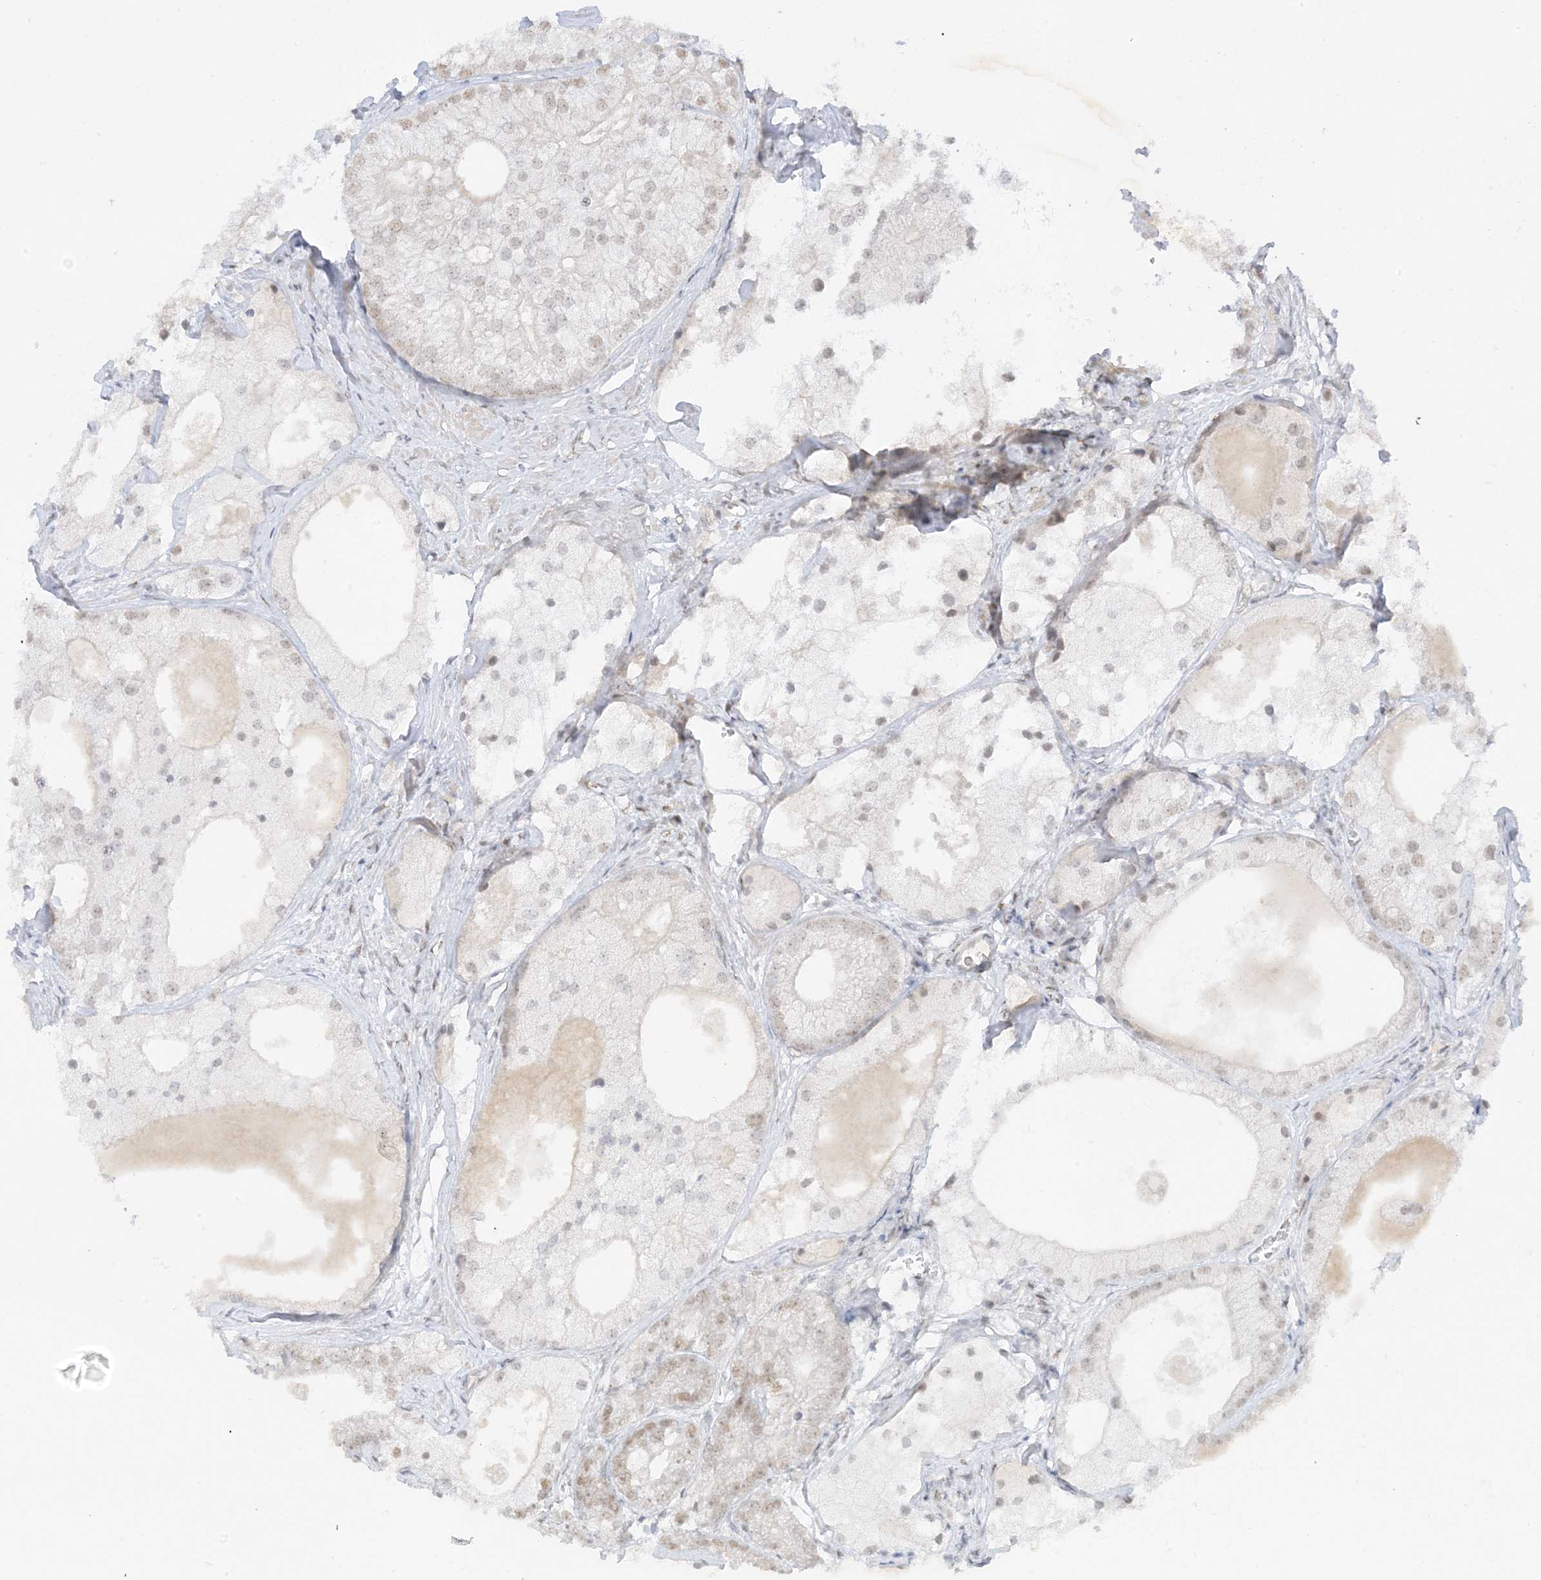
{"staining": {"intensity": "weak", "quantity": "<25%", "location": "nuclear"}, "tissue": "prostate cancer", "cell_type": "Tumor cells", "image_type": "cancer", "snomed": [{"axis": "morphology", "description": "Adenocarcinoma, Low grade"}, {"axis": "topography", "description": "Prostate"}], "caption": "Low-grade adenocarcinoma (prostate) was stained to show a protein in brown. There is no significant positivity in tumor cells.", "gene": "MSL3", "patient": {"sex": "male", "age": 69}}